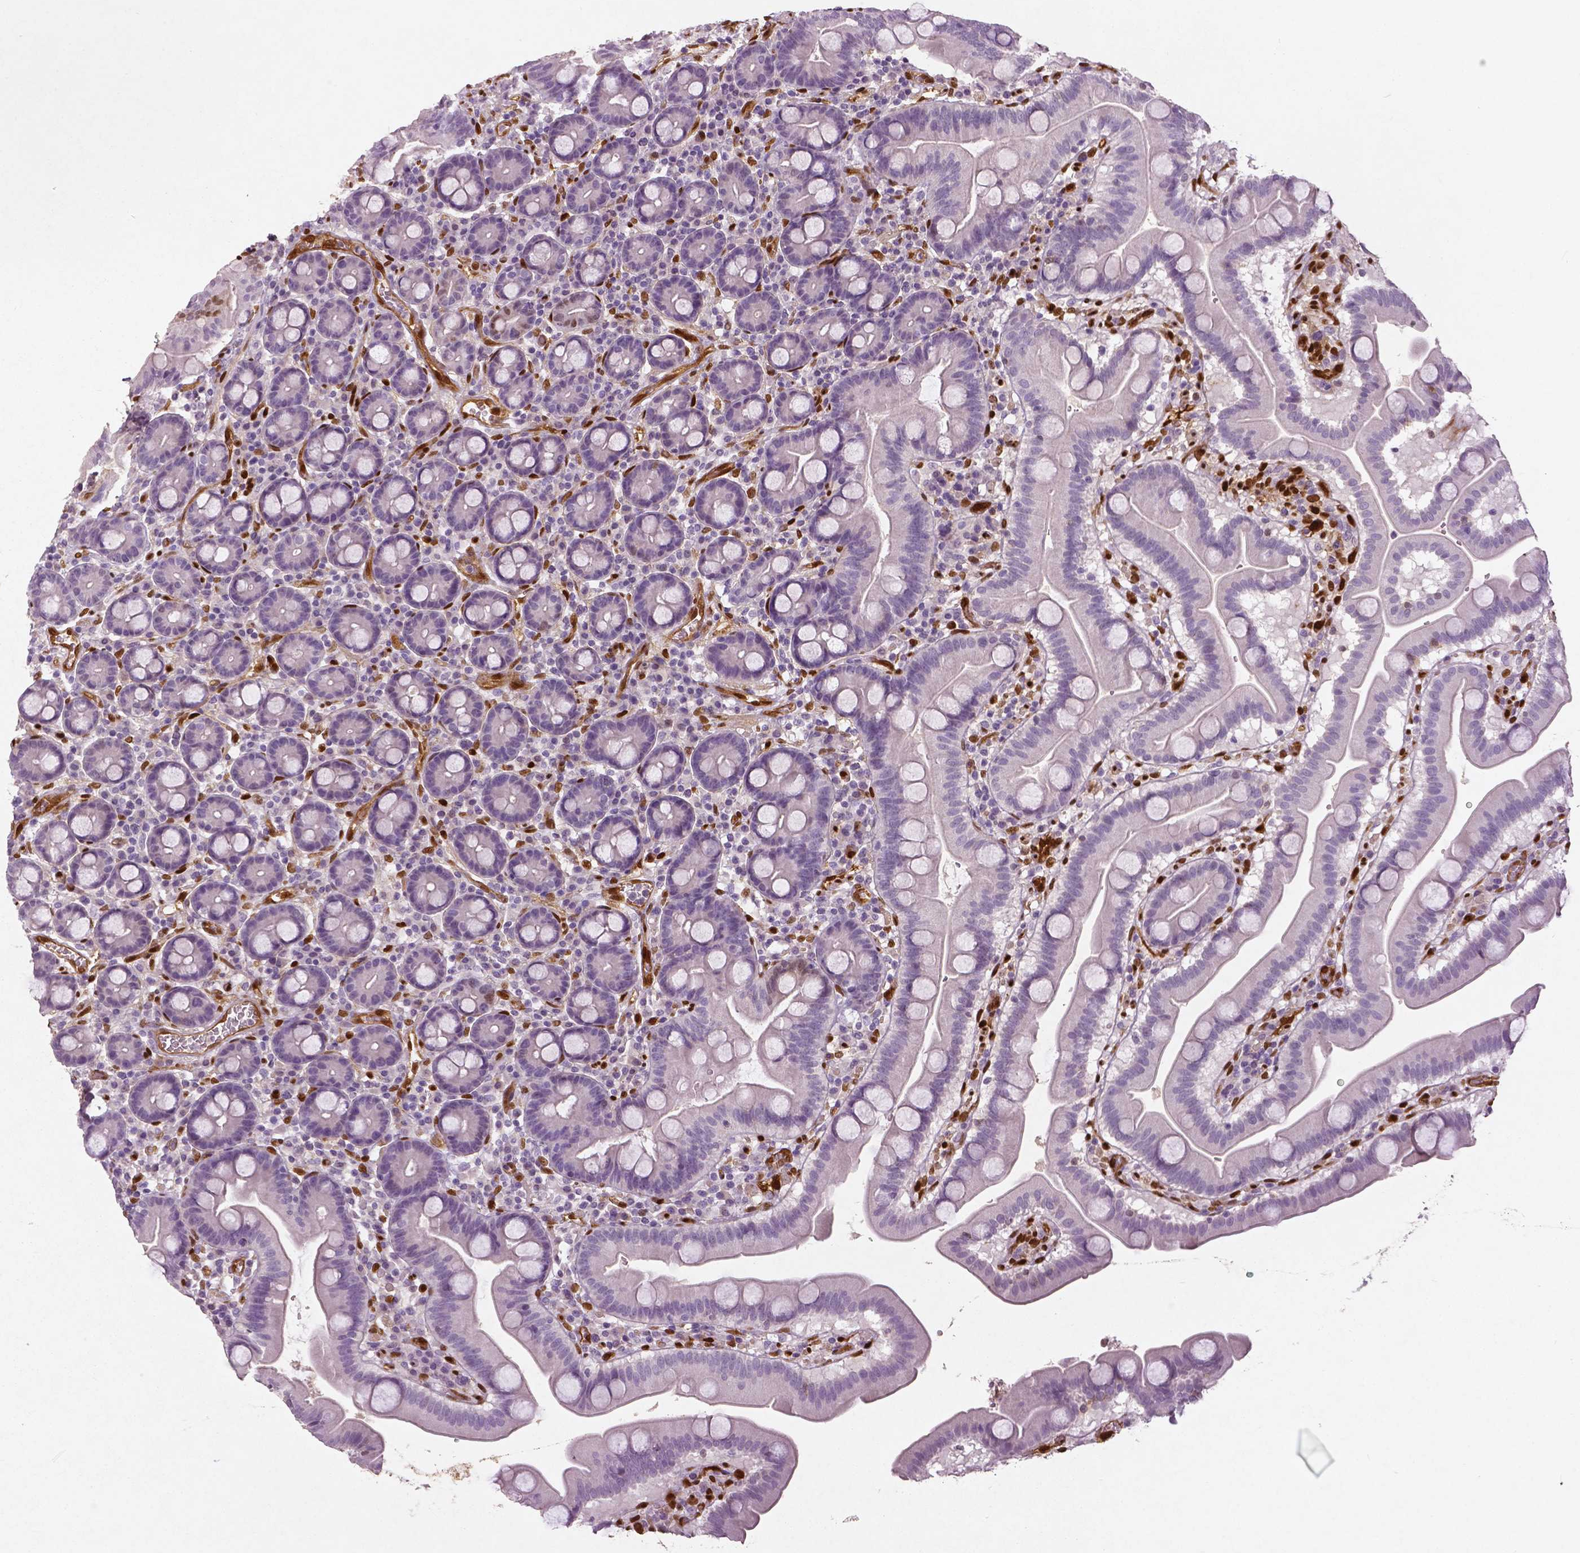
{"staining": {"intensity": "negative", "quantity": "none", "location": "none"}, "tissue": "duodenum", "cell_type": "Glandular cells", "image_type": "normal", "snomed": [{"axis": "morphology", "description": "Normal tissue, NOS"}, {"axis": "topography", "description": "Pancreas"}, {"axis": "topography", "description": "Duodenum"}], "caption": "A histopathology image of duodenum stained for a protein exhibits no brown staining in glandular cells. (DAB (3,3'-diaminobenzidine) IHC, high magnification).", "gene": "WWTR1", "patient": {"sex": "male", "age": 59}}